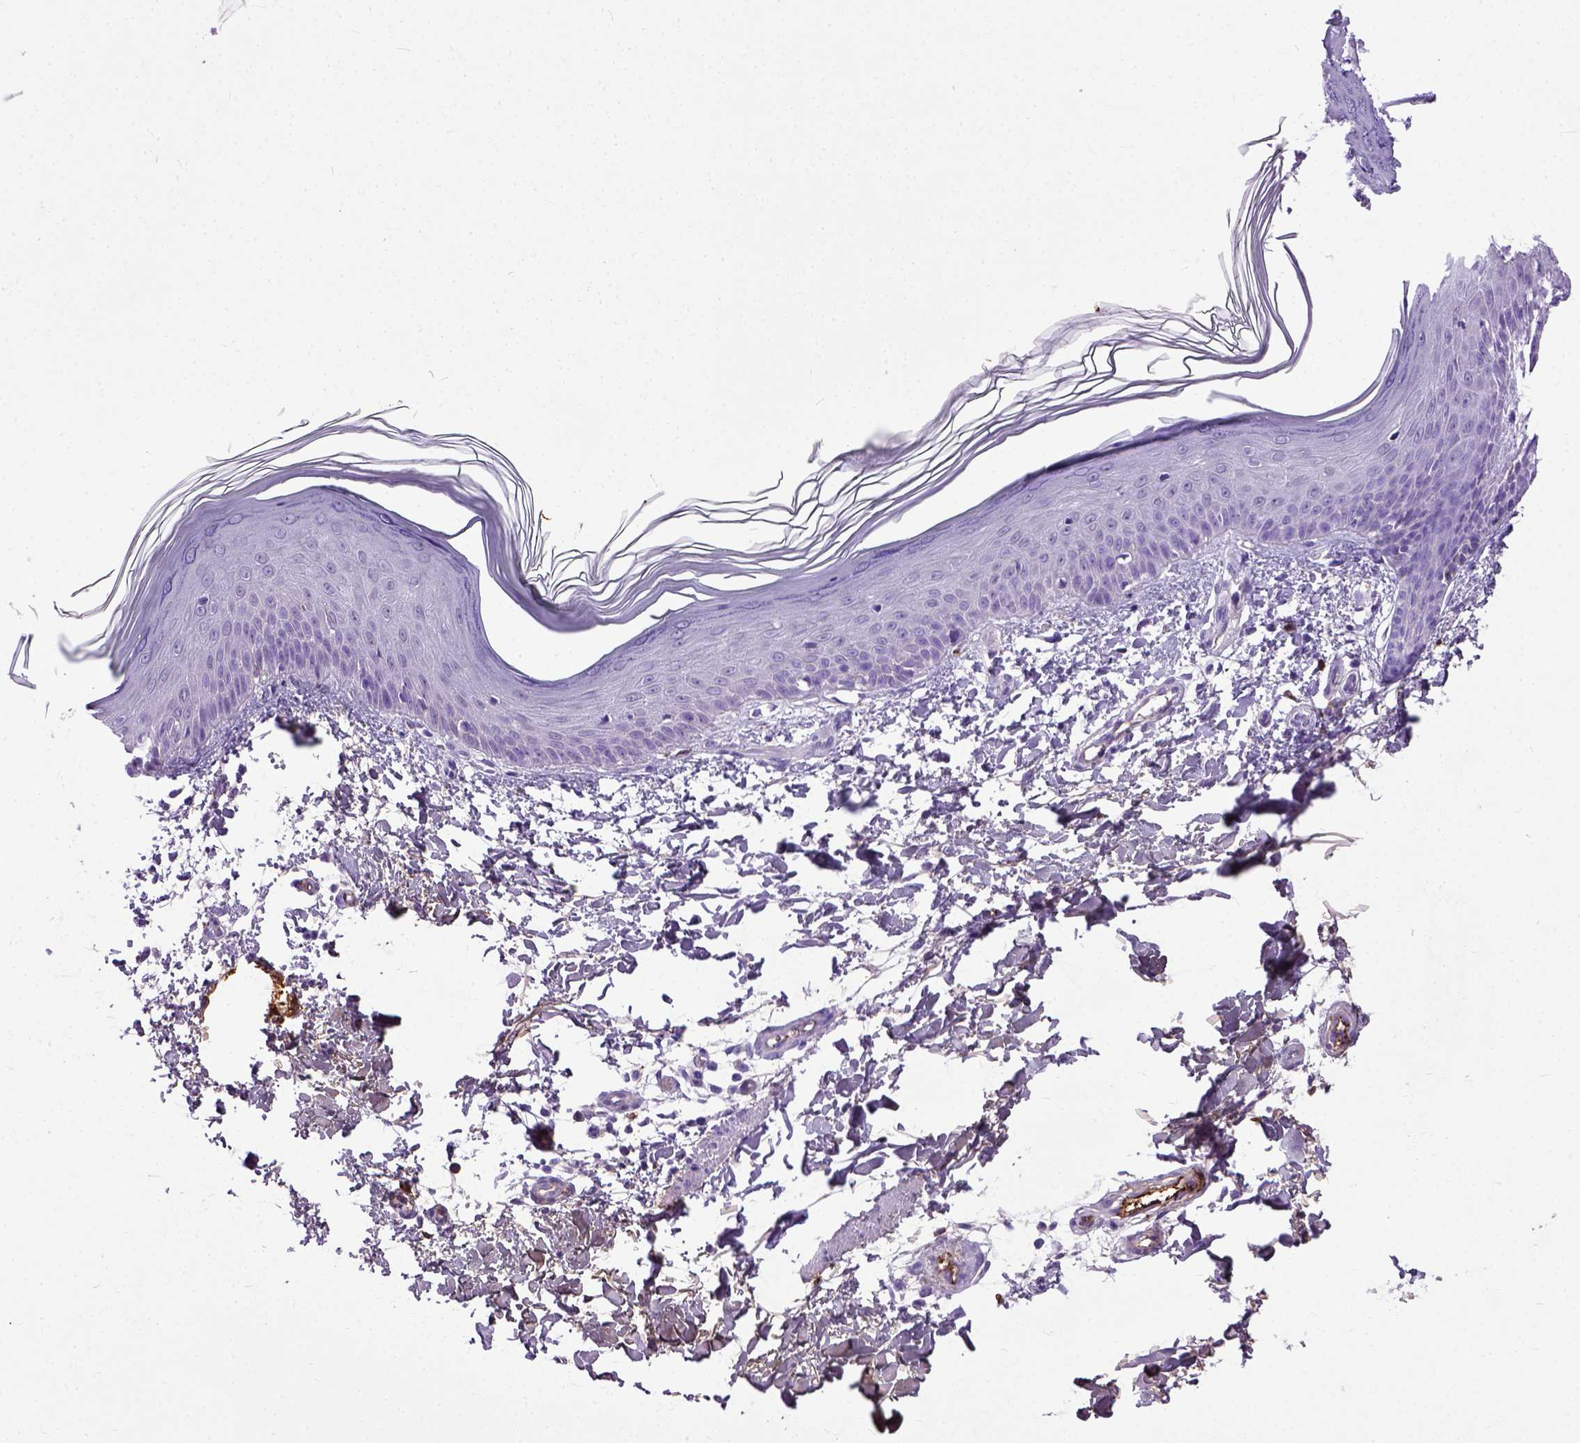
{"staining": {"intensity": "moderate", "quantity": "<25%", "location": "cytoplasmic/membranous"}, "tissue": "skin", "cell_type": "Fibroblasts", "image_type": "normal", "snomed": [{"axis": "morphology", "description": "Normal tissue, NOS"}, {"axis": "topography", "description": "Skin"}], "caption": "Unremarkable skin displays moderate cytoplasmic/membranous positivity in about <25% of fibroblasts, visualized by immunohistochemistry. The staining was performed using DAB (3,3'-diaminobenzidine) to visualize the protein expression in brown, while the nuclei were stained in blue with hematoxylin (Magnification: 20x).", "gene": "ADAMTS8", "patient": {"sex": "female", "age": 62}}